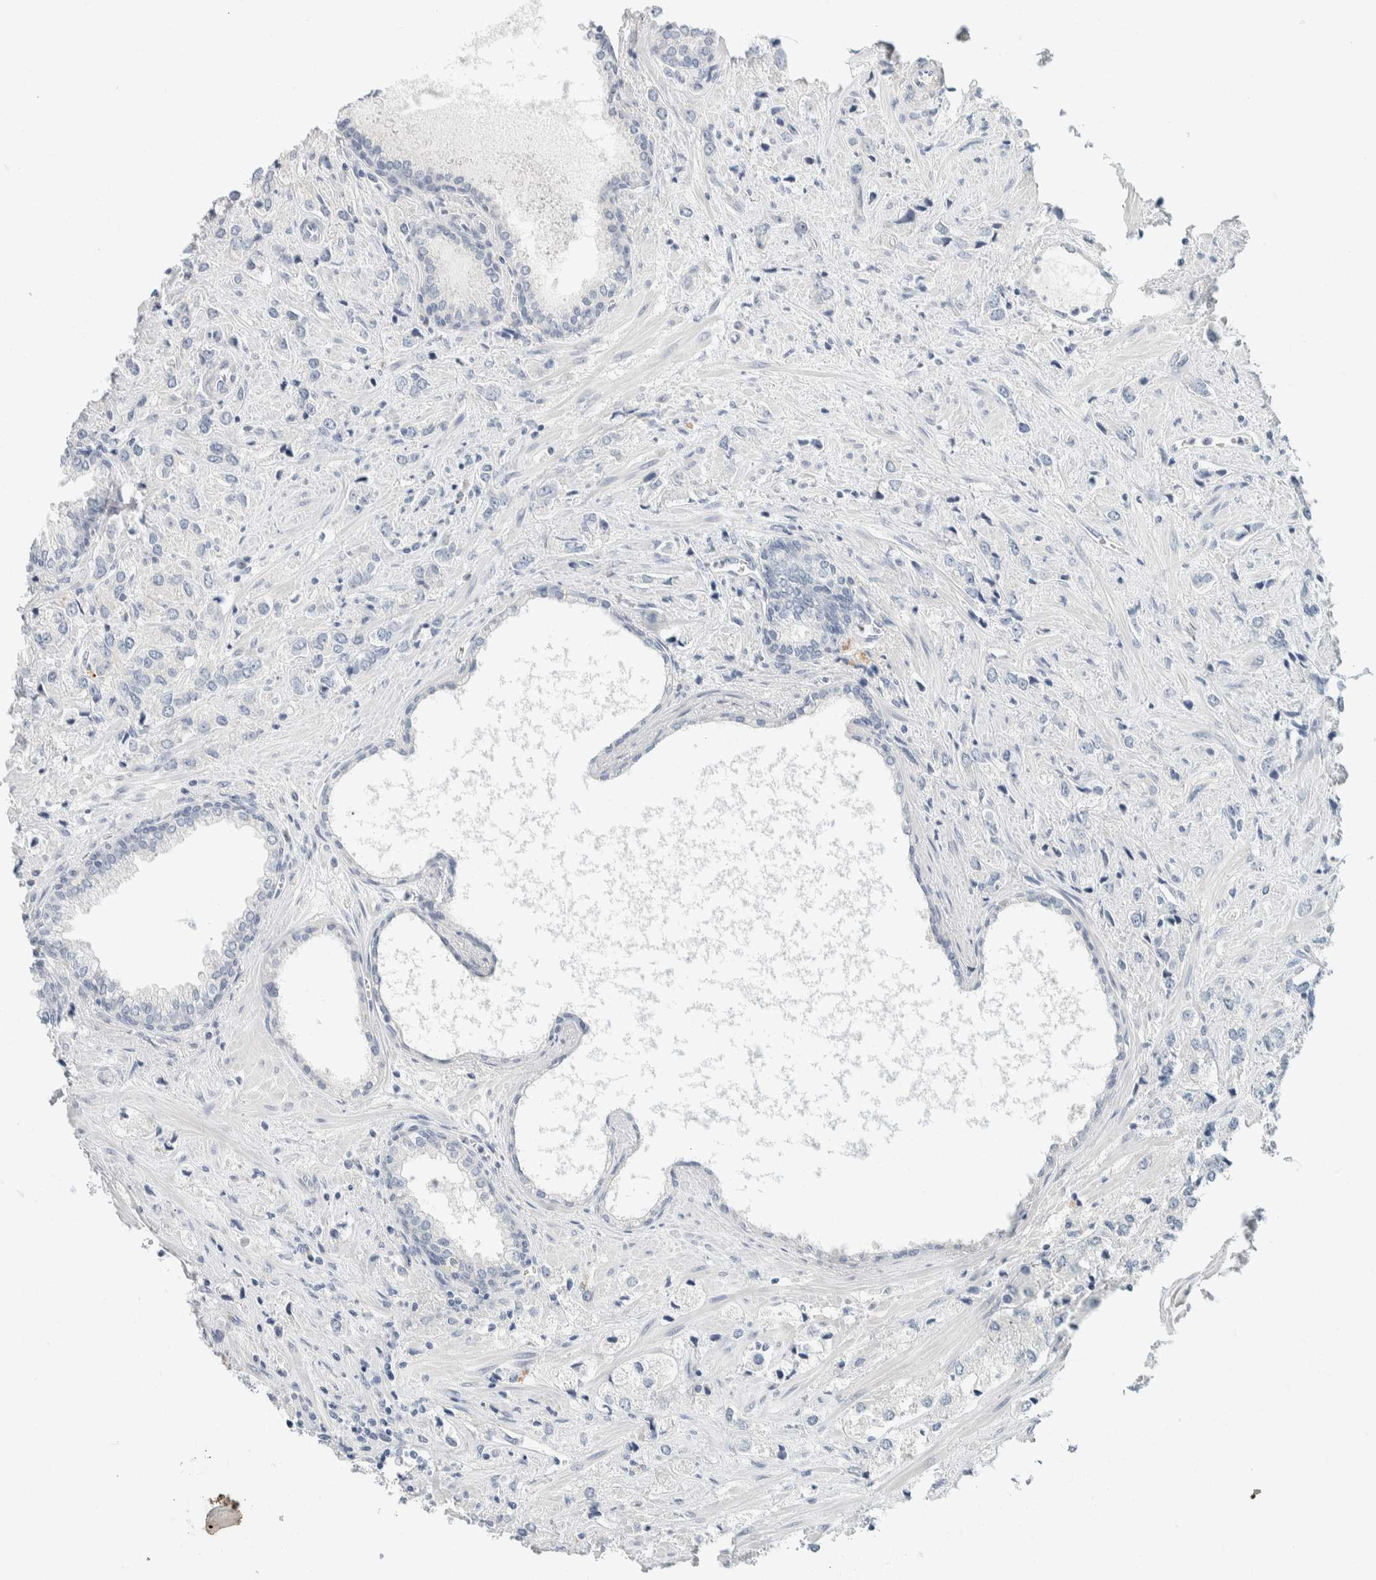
{"staining": {"intensity": "negative", "quantity": "none", "location": "none"}, "tissue": "prostate cancer", "cell_type": "Tumor cells", "image_type": "cancer", "snomed": [{"axis": "morphology", "description": "Adenocarcinoma, High grade"}, {"axis": "topography", "description": "Prostate"}], "caption": "This histopathology image is of prostate adenocarcinoma (high-grade) stained with immunohistochemistry (IHC) to label a protein in brown with the nuclei are counter-stained blue. There is no expression in tumor cells. The staining was performed using DAB to visualize the protein expression in brown, while the nuclei were stained in blue with hematoxylin (Magnification: 20x).", "gene": "ALOX12B", "patient": {"sex": "male", "age": 66}}